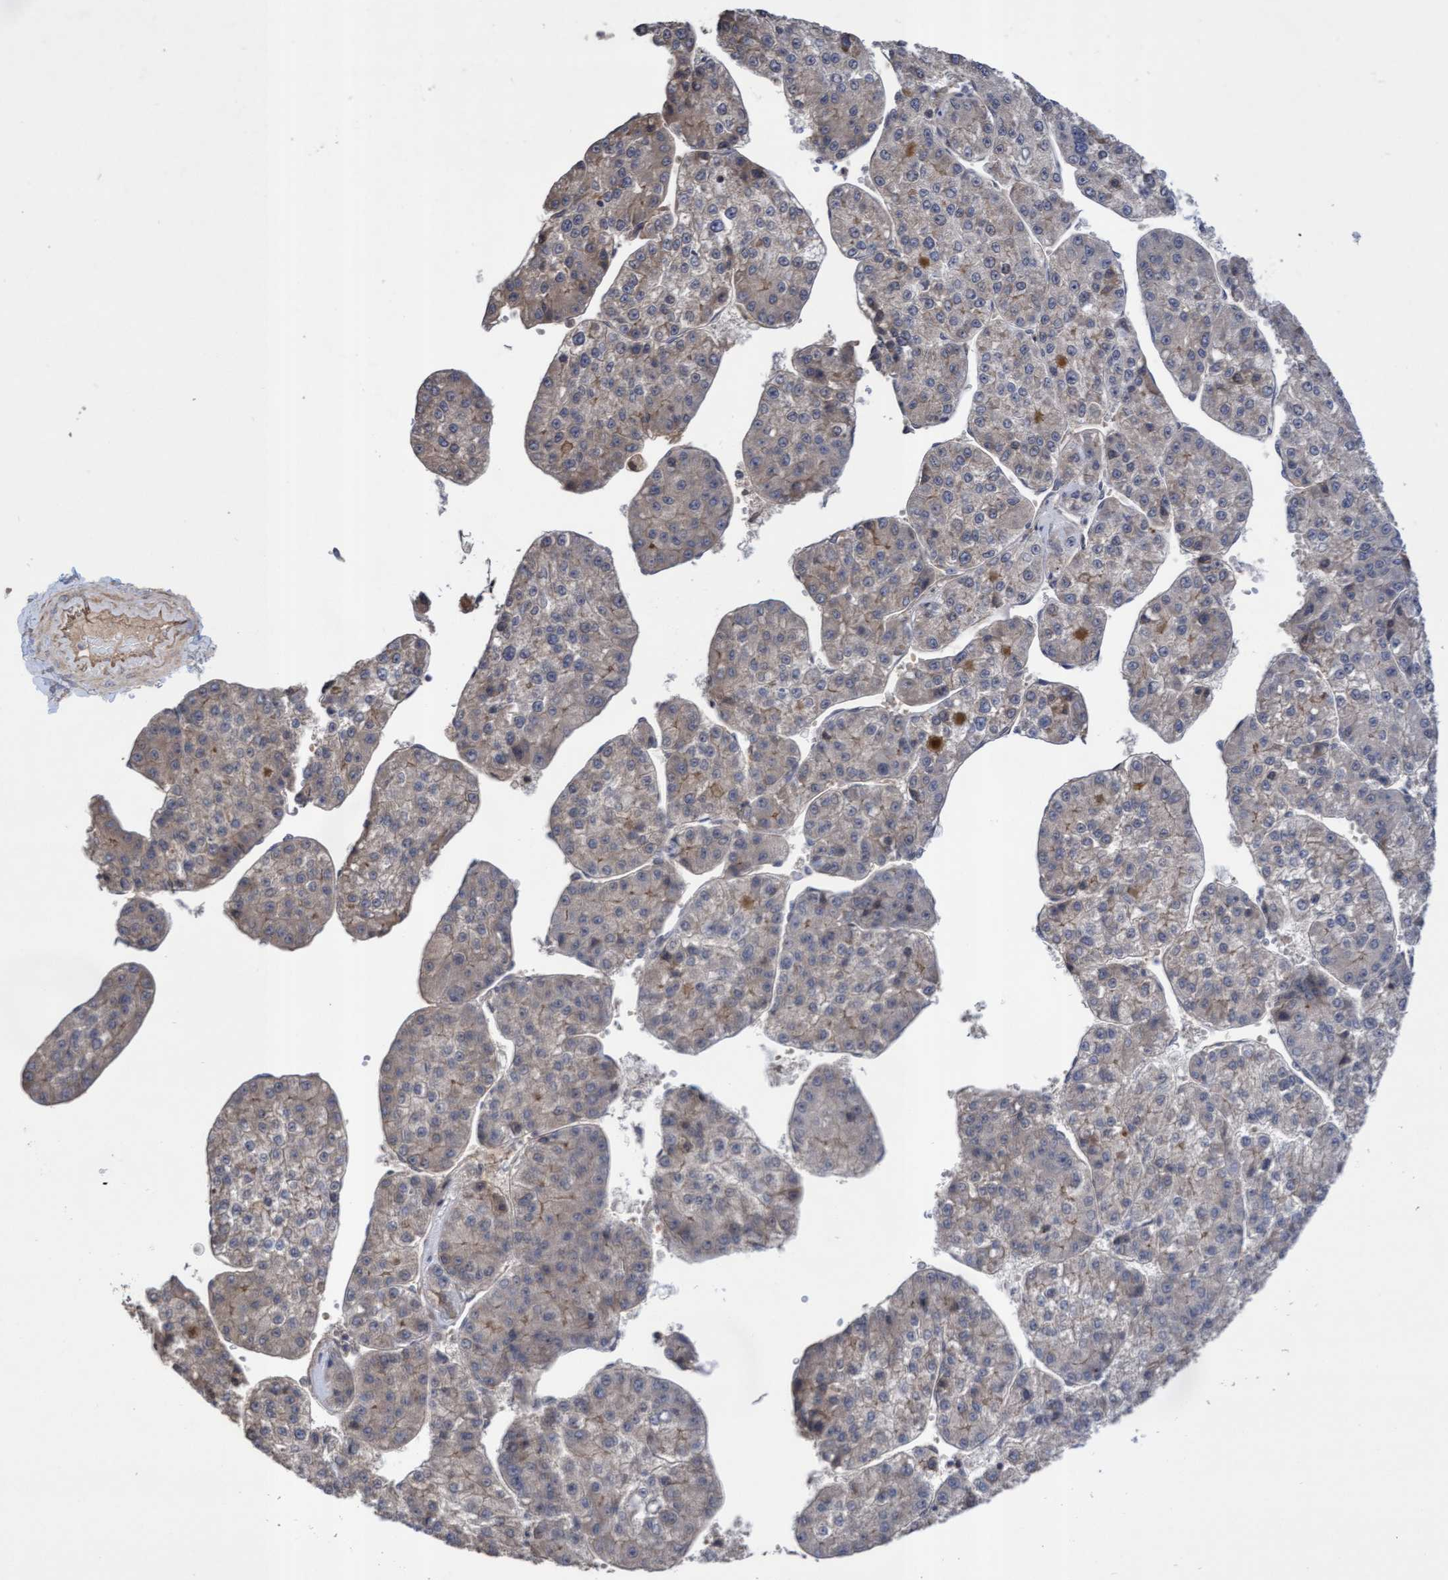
{"staining": {"intensity": "negative", "quantity": "none", "location": "none"}, "tissue": "liver cancer", "cell_type": "Tumor cells", "image_type": "cancer", "snomed": [{"axis": "morphology", "description": "Carcinoma, Hepatocellular, NOS"}, {"axis": "topography", "description": "Liver"}], "caption": "The photomicrograph exhibits no staining of tumor cells in liver cancer (hepatocellular carcinoma).", "gene": "COBL", "patient": {"sex": "female", "age": 73}}